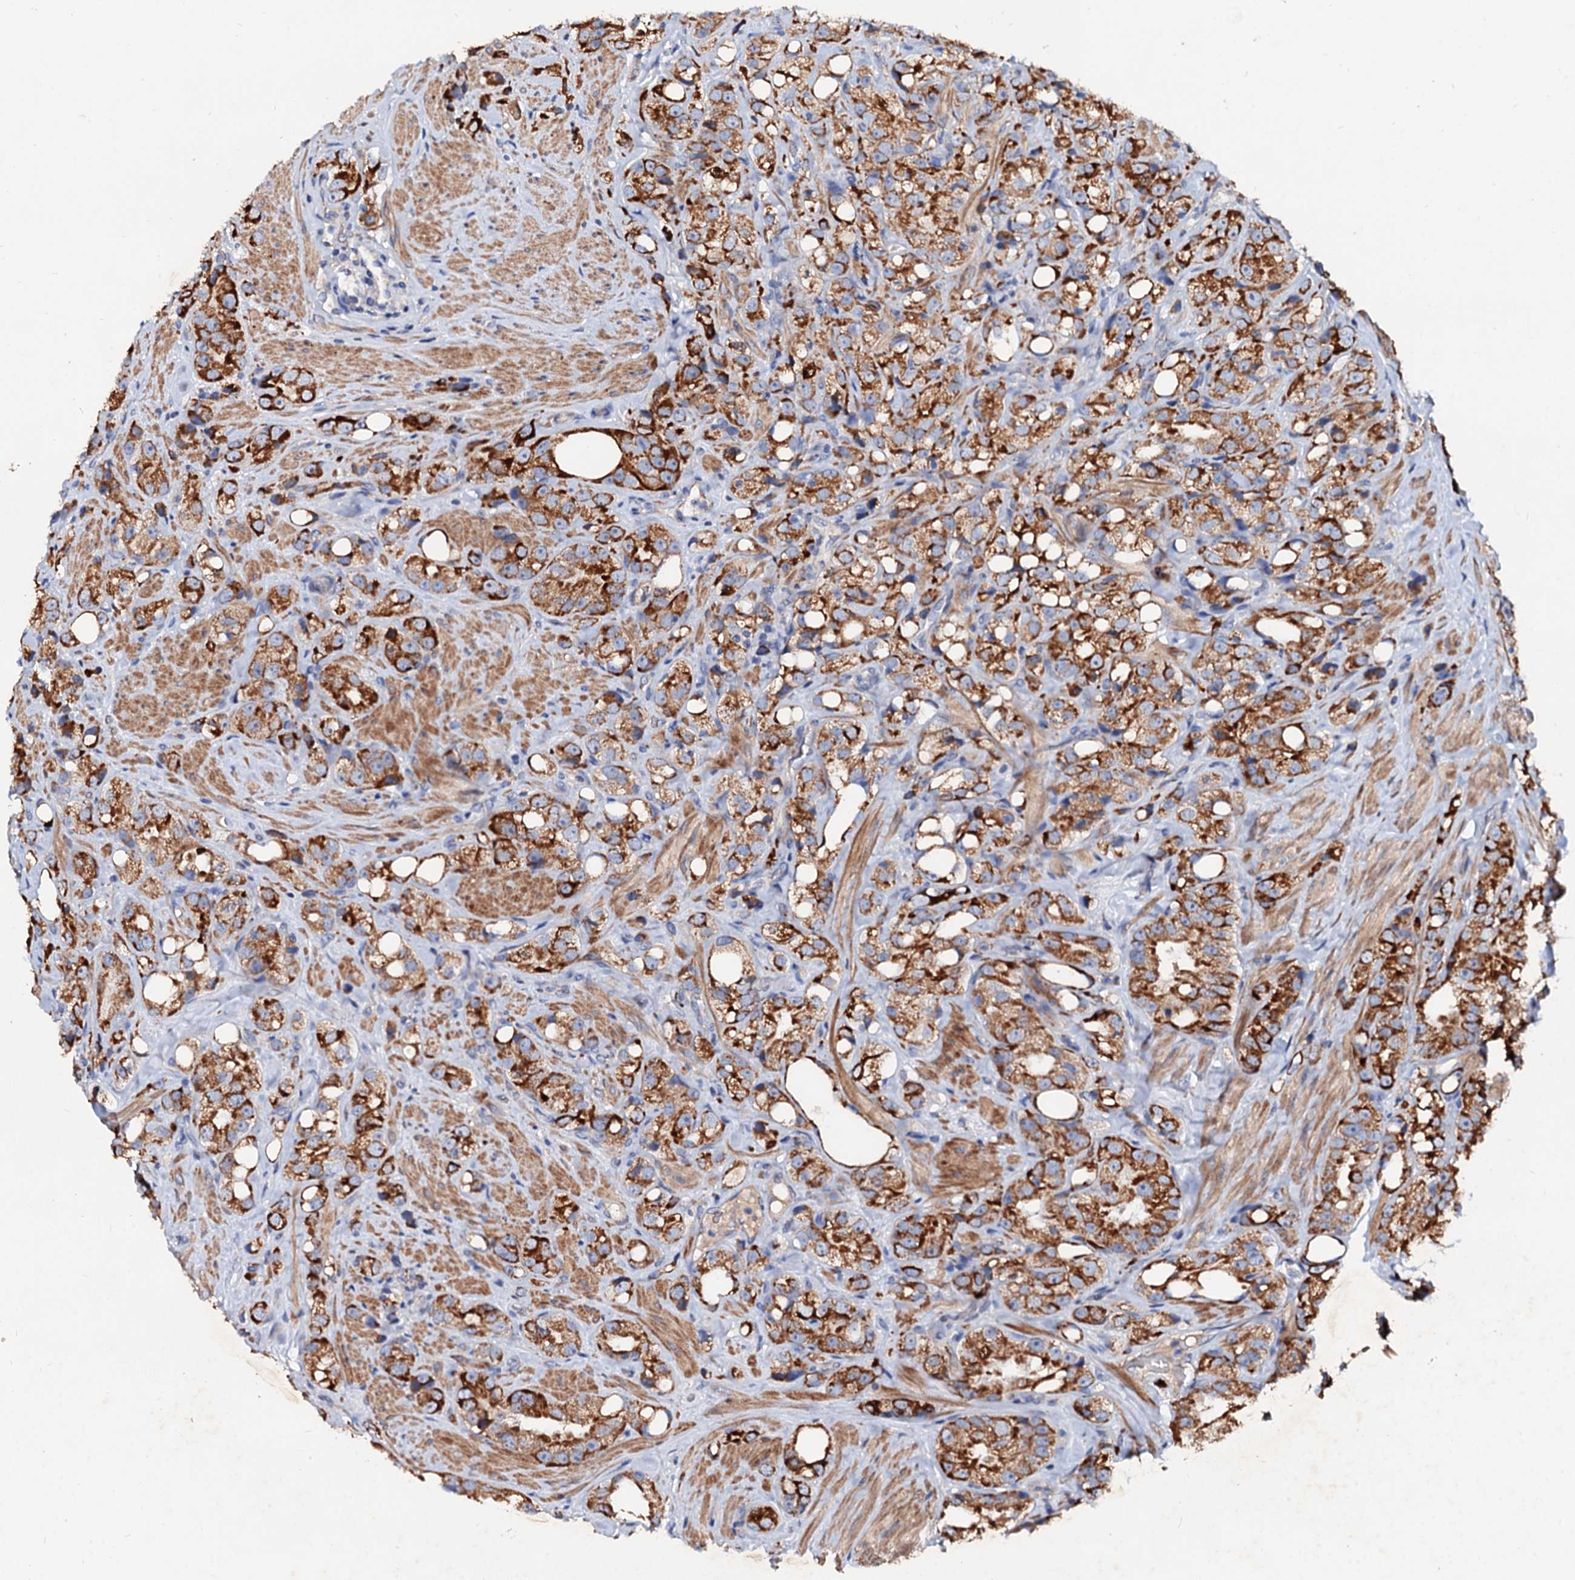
{"staining": {"intensity": "strong", "quantity": ">75%", "location": "cytoplasmic/membranous"}, "tissue": "prostate cancer", "cell_type": "Tumor cells", "image_type": "cancer", "snomed": [{"axis": "morphology", "description": "Adenocarcinoma, NOS"}, {"axis": "topography", "description": "Prostate"}], "caption": "A brown stain labels strong cytoplasmic/membranous positivity of a protein in prostate adenocarcinoma tumor cells.", "gene": "FIBIN", "patient": {"sex": "male", "age": 79}}